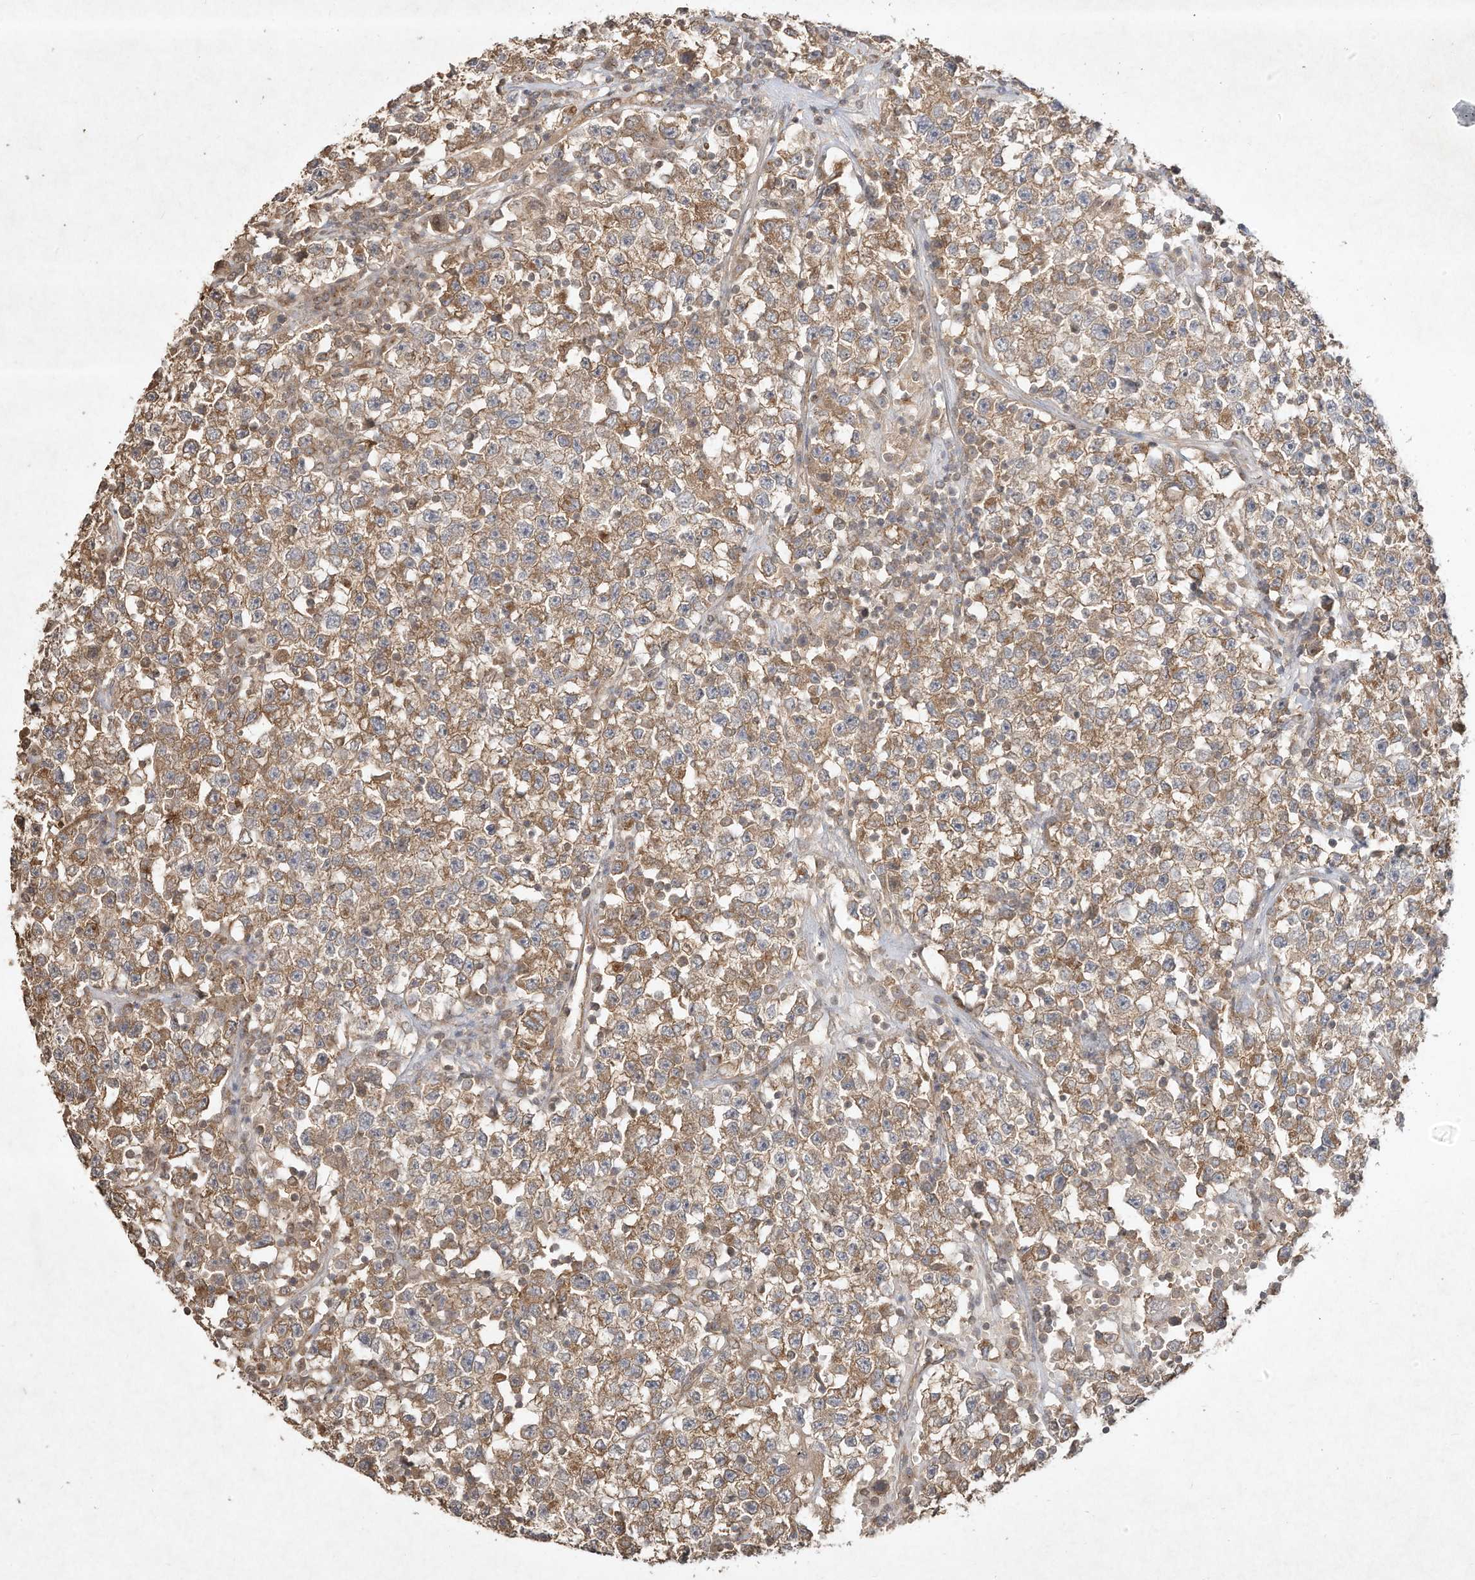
{"staining": {"intensity": "moderate", "quantity": ">75%", "location": "cytoplasmic/membranous"}, "tissue": "testis cancer", "cell_type": "Tumor cells", "image_type": "cancer", "snomed": [{"axis": "morphology", "description": "Seminoma, NOS"}, {"axis": "topography", "description": "Testis"}], "caption": "Immunohistochemical staining of seminoma (testis) displays moderate cytoplasmic/membranous protein expression in approximately >75% of tumor cells.", "gene": "DYNC1I2", "patient": {"sex": "male", "age": 22}}